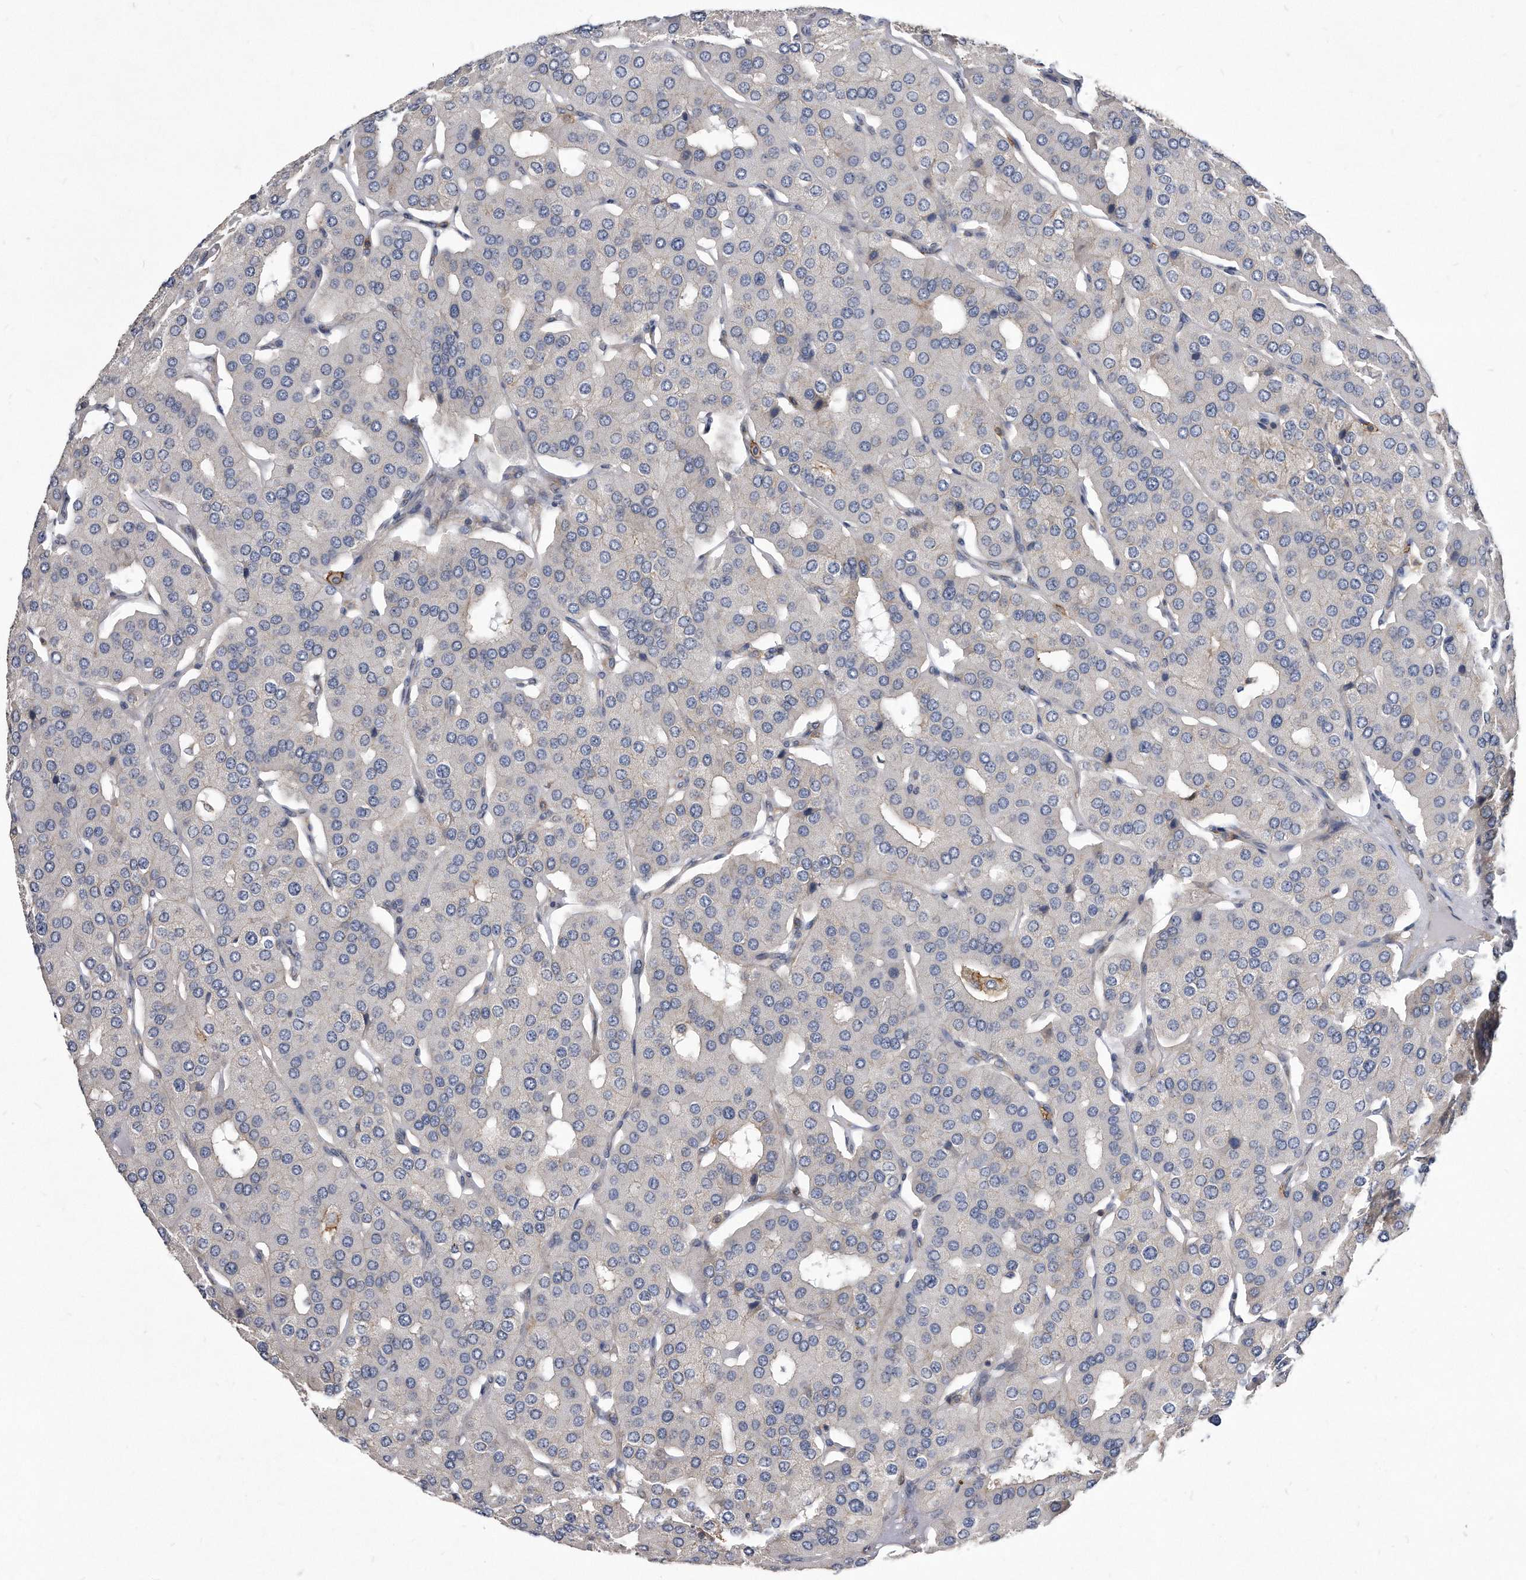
{"staining": {"intensity": "negative", "quantity": "none", "location": "none"}, "tissue": "parathyroid gland", "cell_type": "Glandular cells", "image_type": "normal", "snomed": [{"axis": "morphology", "description": "Normal tissue, NOS"}, {"axis": "morphology", "description": "Adenoma, NOS"}, {"axis": "topography", "description": "Parathyroid gland"}], "caption": "Immunohistochemistry (IHC) of benign parathyroid gland reveals no positivity in glandular cells.", "gene": "ATG5", "patient": {"sex": "female", "age": 86}}